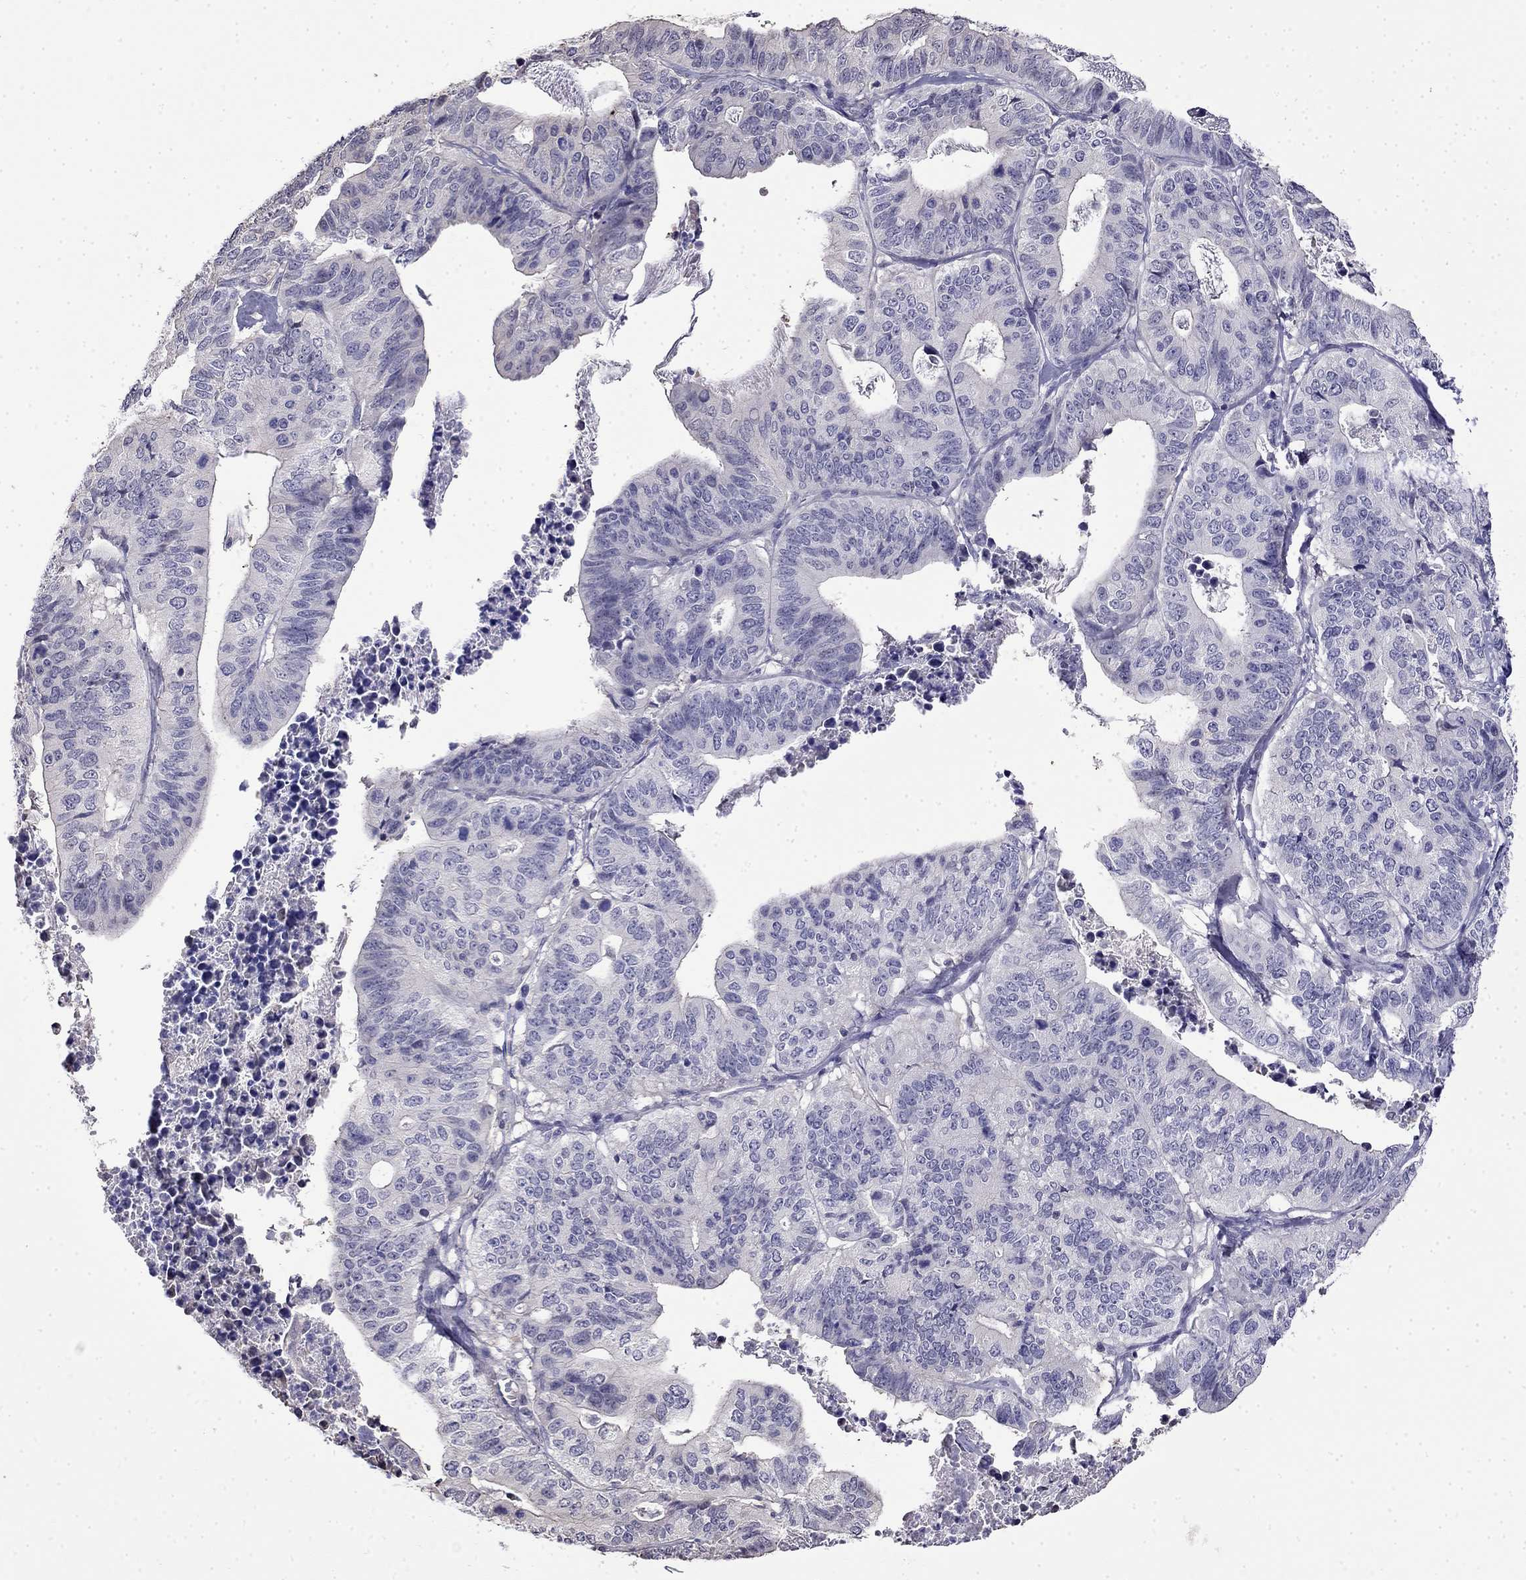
{"staining": {"intensity": "negative", "quantity": "none", "location": "none"}, "tissue": "stomach cancer", "cell_type": "Tumor cells", "image_type": "cancer", "snomed": [{"axis": "morphology", "description": "Adenocarcinoma, NOS"}, {"axis": "topography", "description": "Stomach, upper"}], "caption": "Stomach cancer was stained to show a protein in brown. There is no significant positivity in tumor cells. Brightfield microscopy of immunohistochemistry (IHC) stained with DAB (3,3'-diaminobenzidine) (brown) and hematoxylin (blue), captured at high magnification.", "gene": "GUCA1B", "patient": {"sex": "female", "age": 67}}